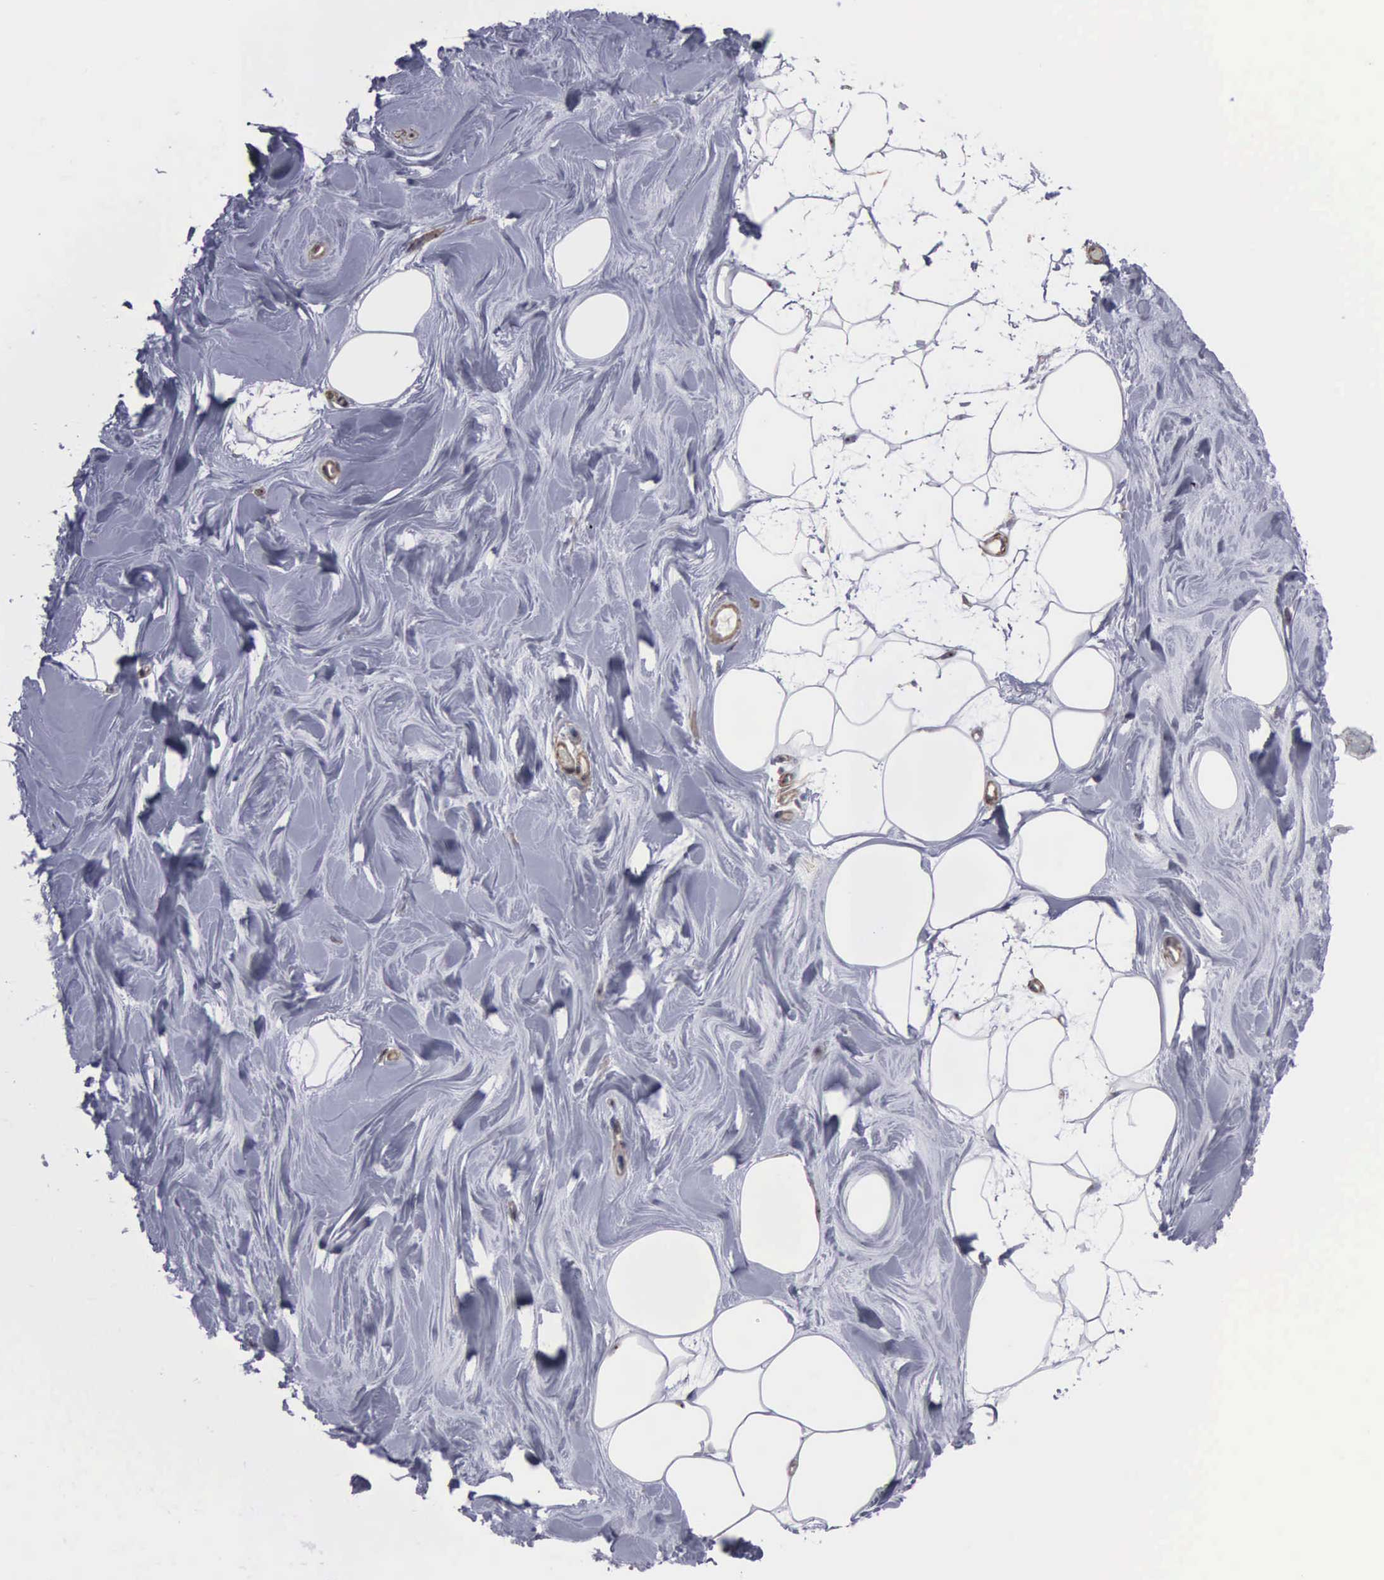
{"staining": {"intensity": "negative", "quantity": "none", "location": "none"}, "tissue": "adipose tissue", "cell_type": "Adipocytes", "image_type": "normal", "snomed": [{"axis": "morphology", "description": "Normal tissue, NOS"}, {"axis": "topography", "description": "Breast"}], "caption": "The micrograph demonstrates no significant positivity in adipocytes of adipose tissue.", "gene": "NGDN", "patient": {"sex": "female", "age": 44}}